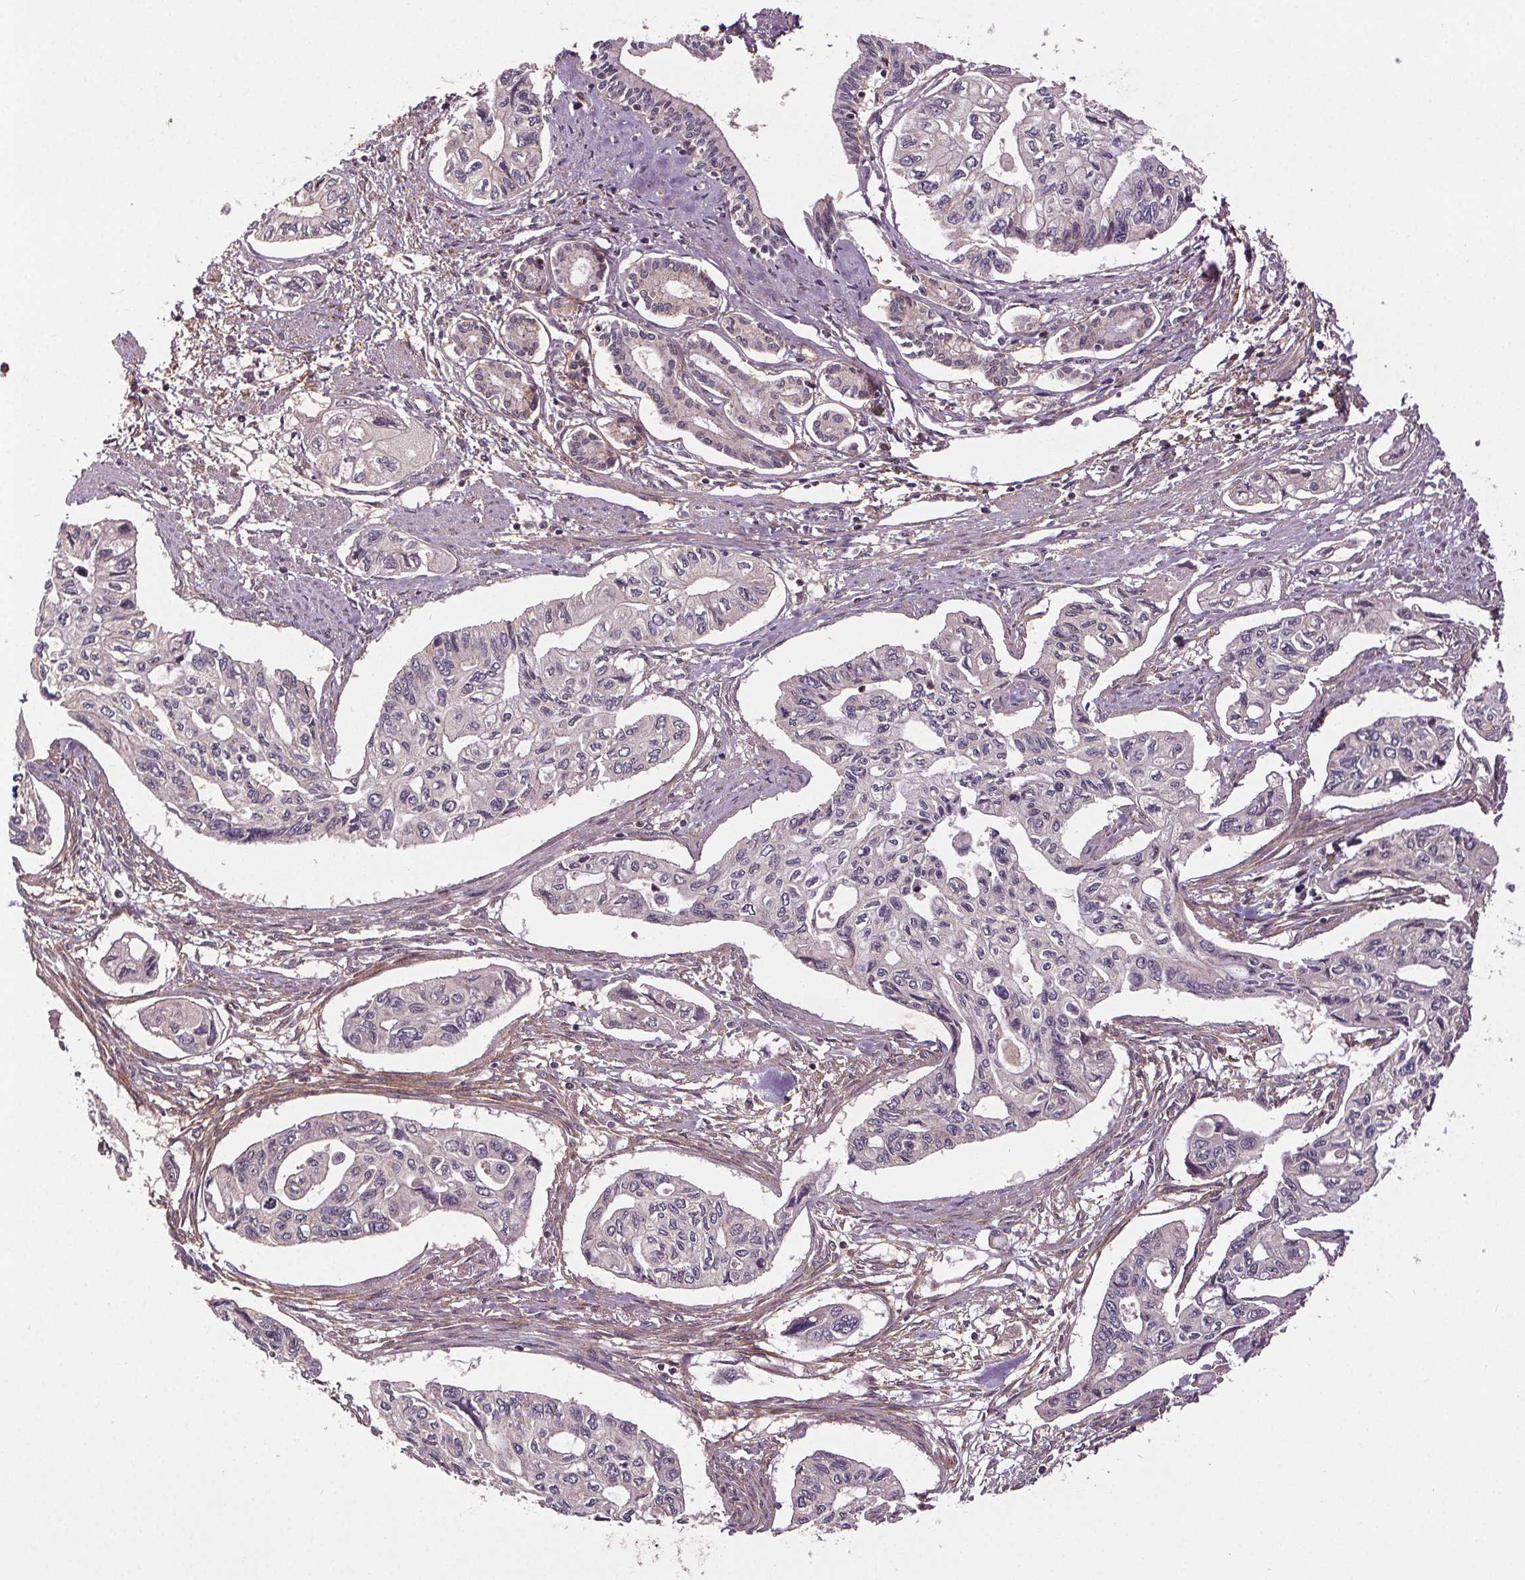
{"staining": {"intensity": "negative", "quantity": "none", "location": "none"}, "tissue": "pancreatic cancer", "cell_type": "Tumor cells", "image_type": "cancer", "snomed": [{"axis": "morphology", "description": "Adenocarcinoma, NOS"}, {"axis": "topography", "description": "Pancreas"}], "caption": "A high-resolution photomicrograph shows IHC staining of pancreatic cancer (adenocarcinoma), which shows no significant expression in tumor cells.", "gene": "EPHB3", "patient": {"sex": "female", "age": 76}}